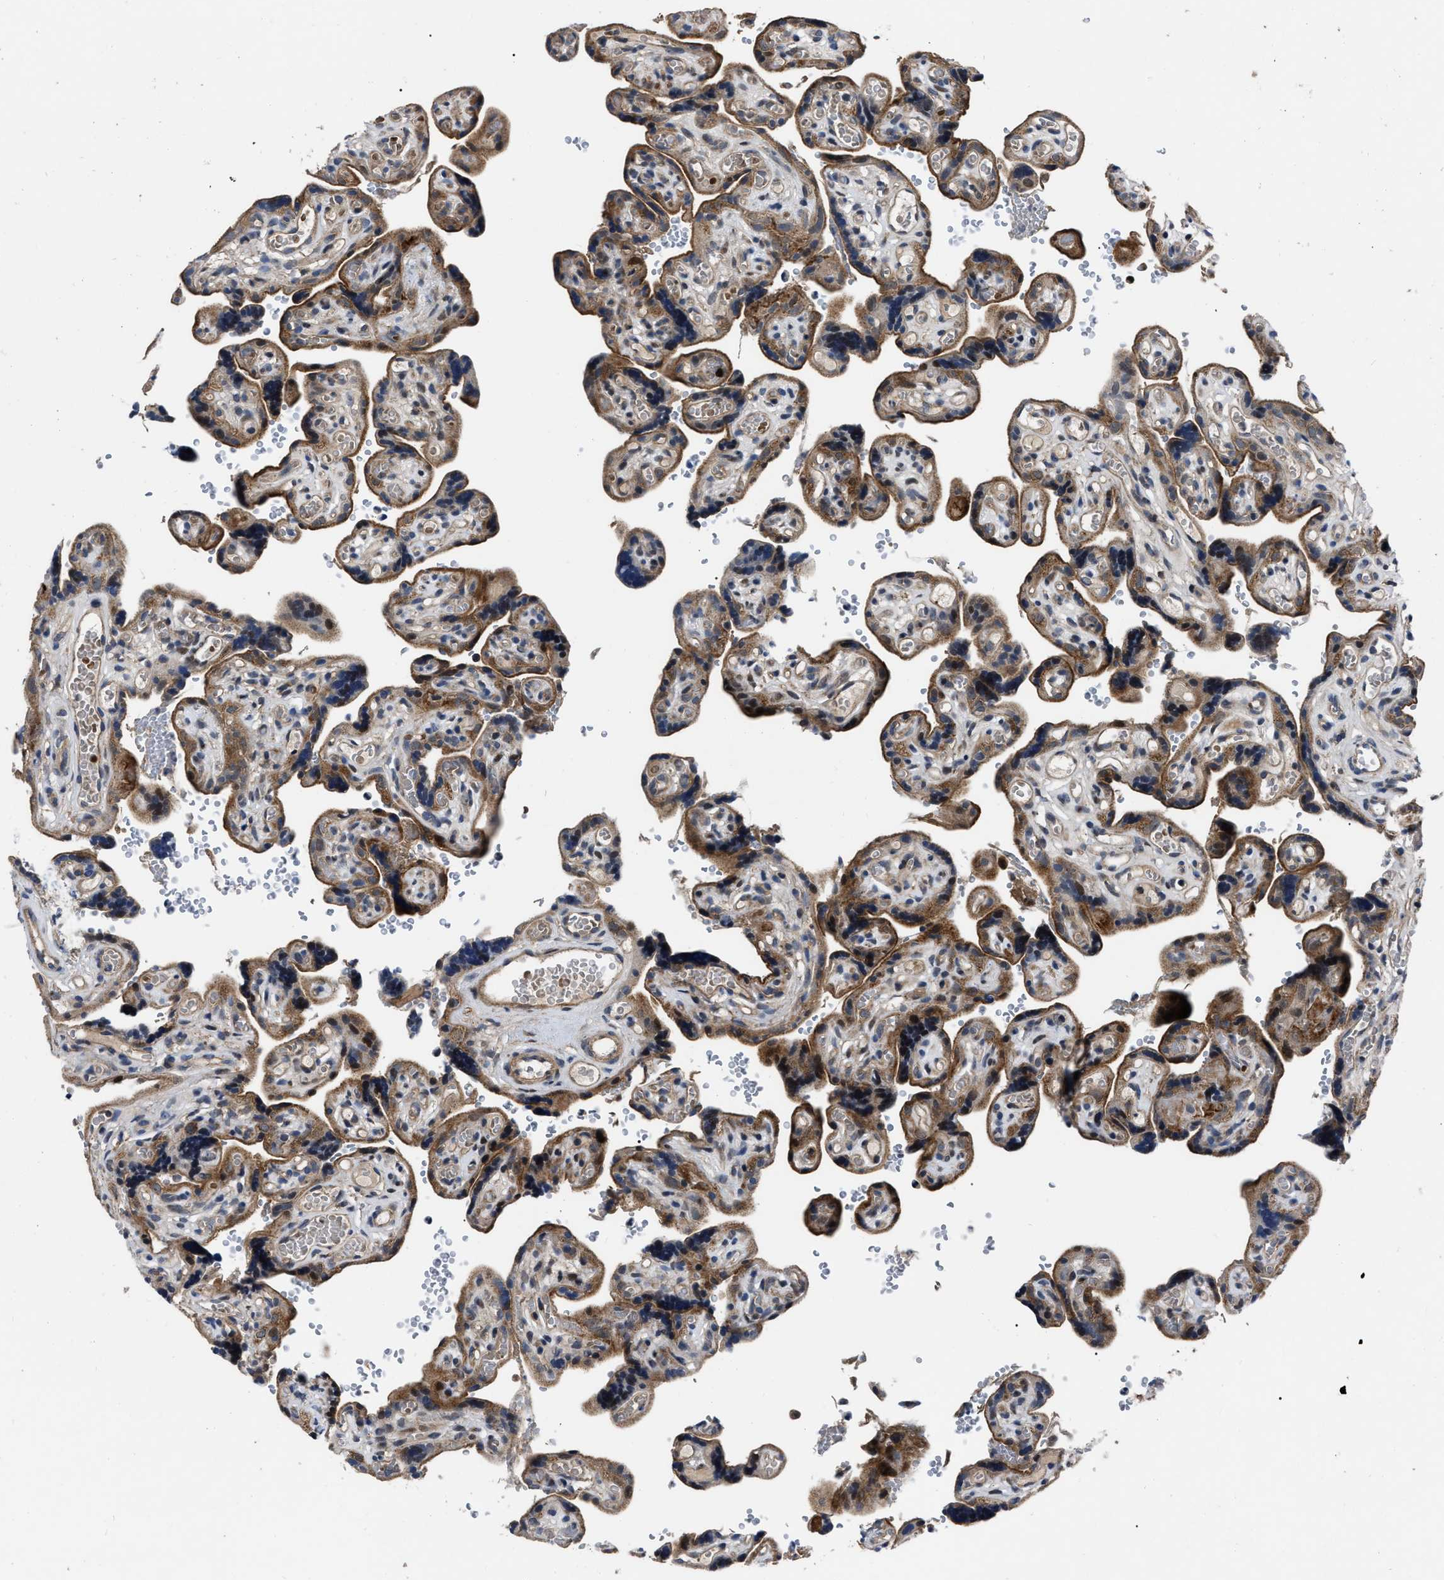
{"staining": {"intensity": "weak", "quantity": ">75%", "location": "cytoplasmic/membranous,nuclear"}, "tissue": "placenta", "cell_type": "Decidual cells", "image_type": "normal", "snomed": [{"axis": "morphology", "description": "Normal tissue, NOS"}, {"axis": "topography", "description": "Placenta"}], "caption": "This image shows immunohistochemistry staining of unremarkable human placenta, with low weak cytoplasmic/membranous,nuclear expression in about >75% of decidual cells.", "gene": "PPWD1", "patient": {"sex": "female", "age": 30}}